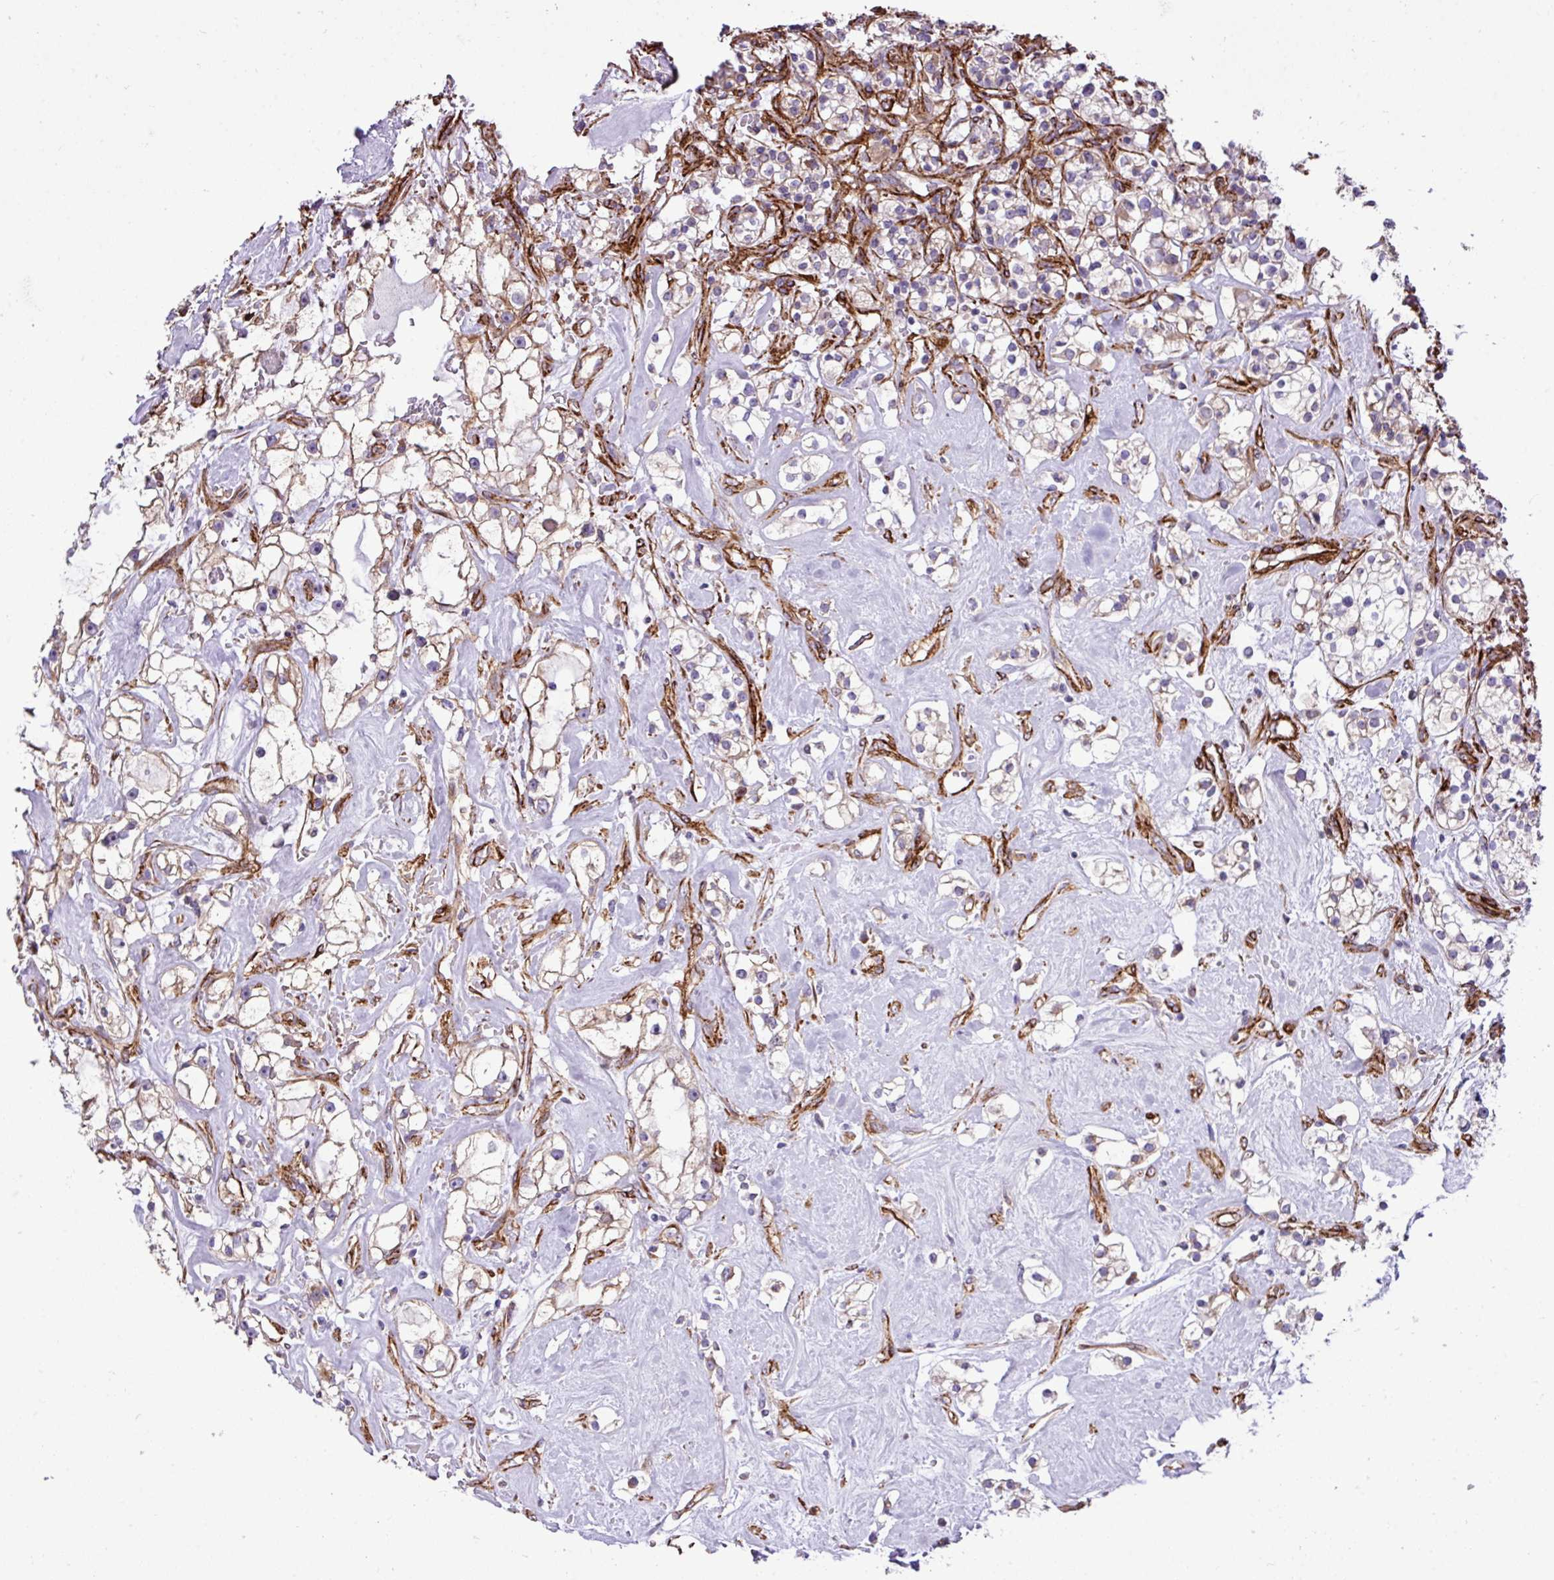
{"staining": {"intensity": "weak", "quantity": "25%-75%", "location": "cytoplasmic/membranous"}, "tissue": "renal cancer", "cell_type": "Tumor cells", "image_type": "cancer", "snomed": [{"axis": "morphology", "description": "Adenocarcinoma, NOS"}, {"axis": "topography", "description": "Kidney"}], "caption": "IHC (DAB (3,3'-diaminobenzidine)) staining of human renal cancer demonstrates weak cytoplasmic/membranous protein staining in approximately 25%-75% of tumor cells. (Brightfield microscopy of DAB IHC at high magnification).", "gene": "FAM47E", "patient": {"sex": "male", "age": 77}}